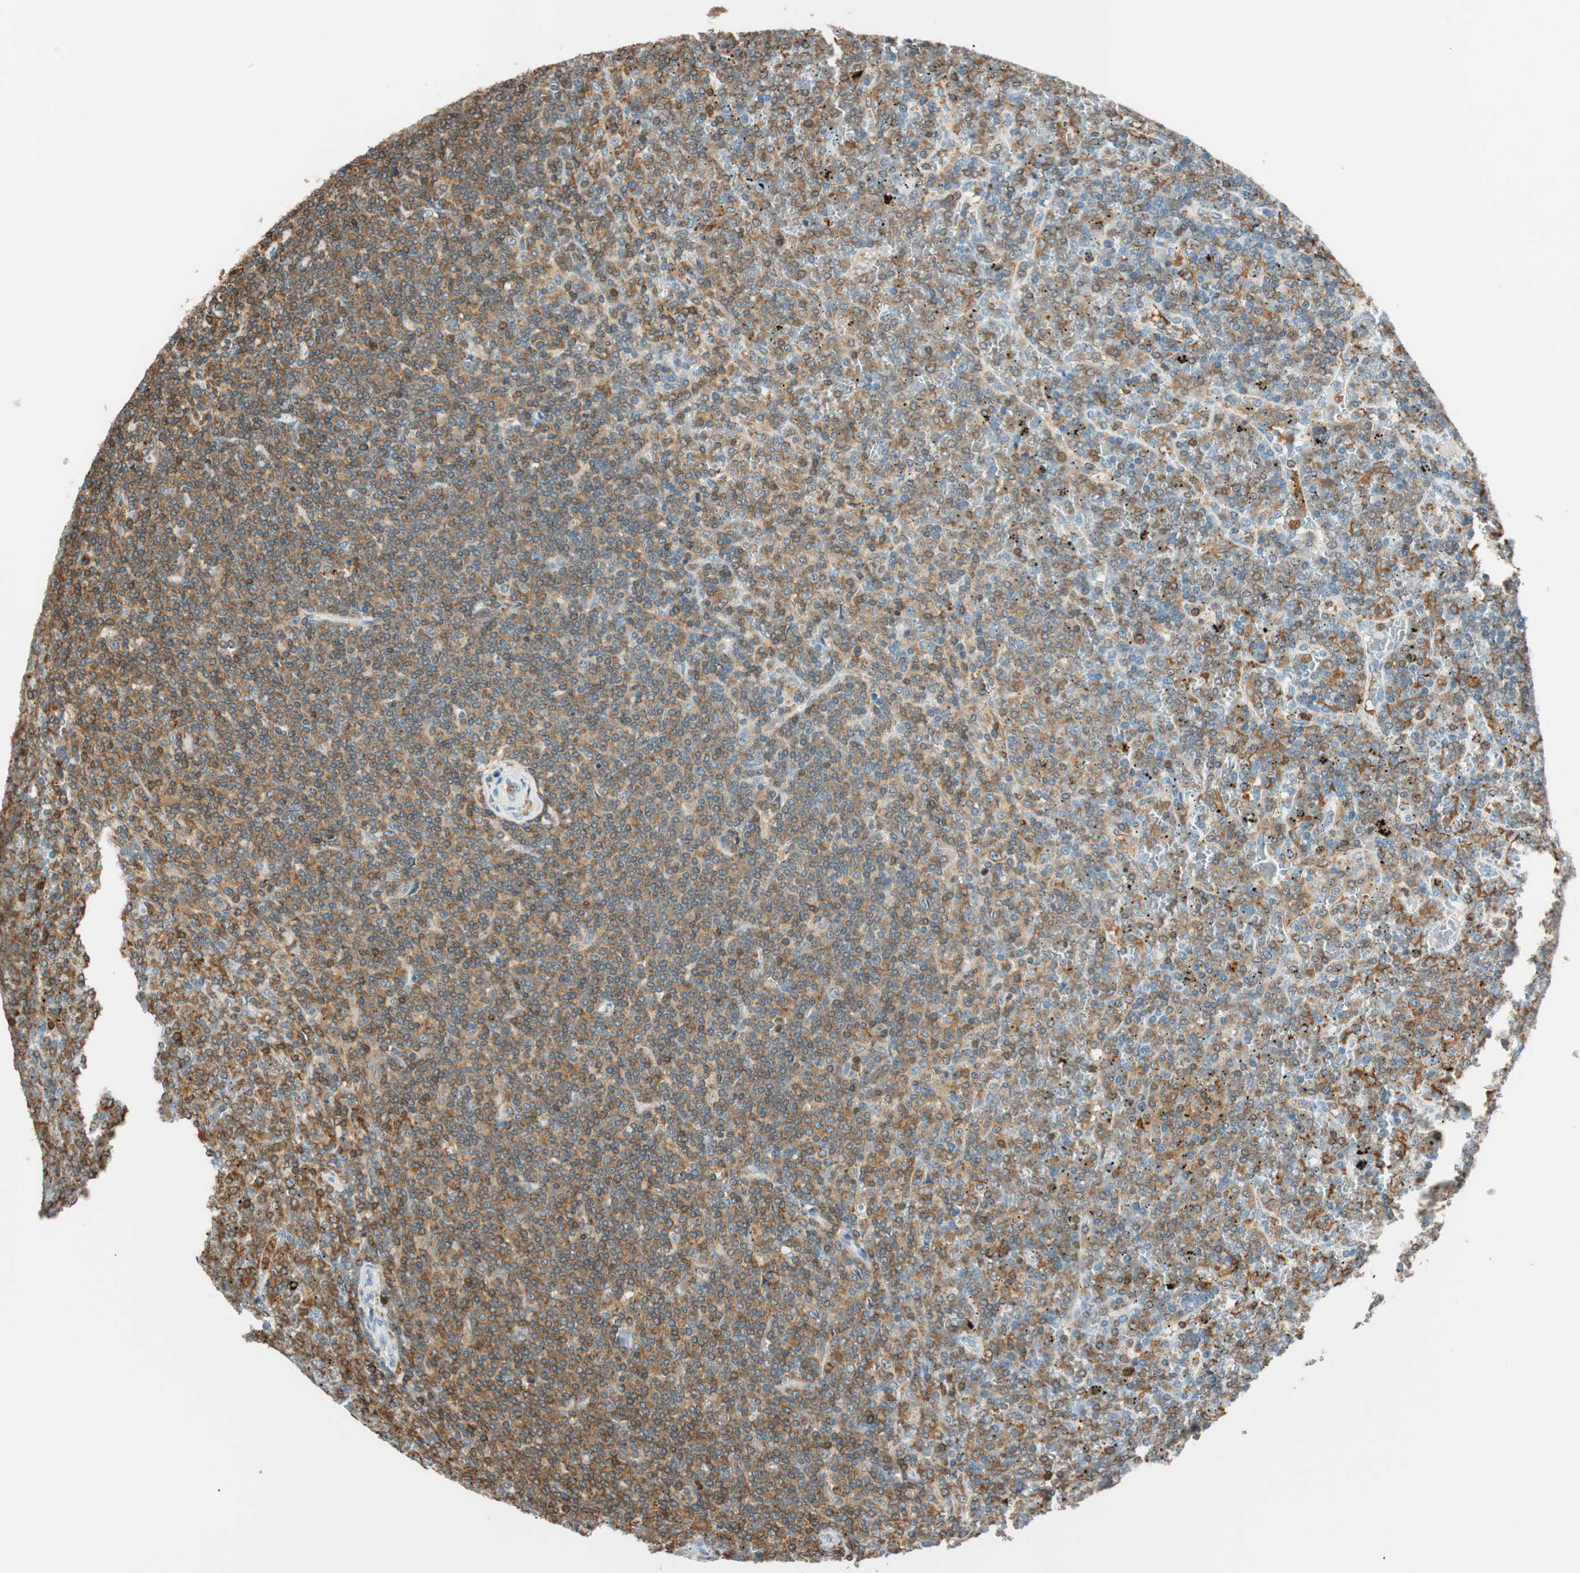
{"staining": {"intensity": "moderate", "quantity": ">75%", "location": "cytoplasmic/membranous"}, "tissue": "lymphoma", "cell_type": "Tumor cells", "image_type": "cancer", "snomed": [{"axis": "morphology", "description": "Malignant lymphoma, non-Hodgkin's type, Low grade"}, {"axis": "topography", "description": "Spleen"}], "caption": "Human low-grade malignant lymphoma, non-Hodgkin's type stained with a brown dye shows moderate cytoplasmic/membranous positive staining in about >75% of tumor cells.", "gene": "HPGD", "patient": {"sex": "female", "age": 19}}